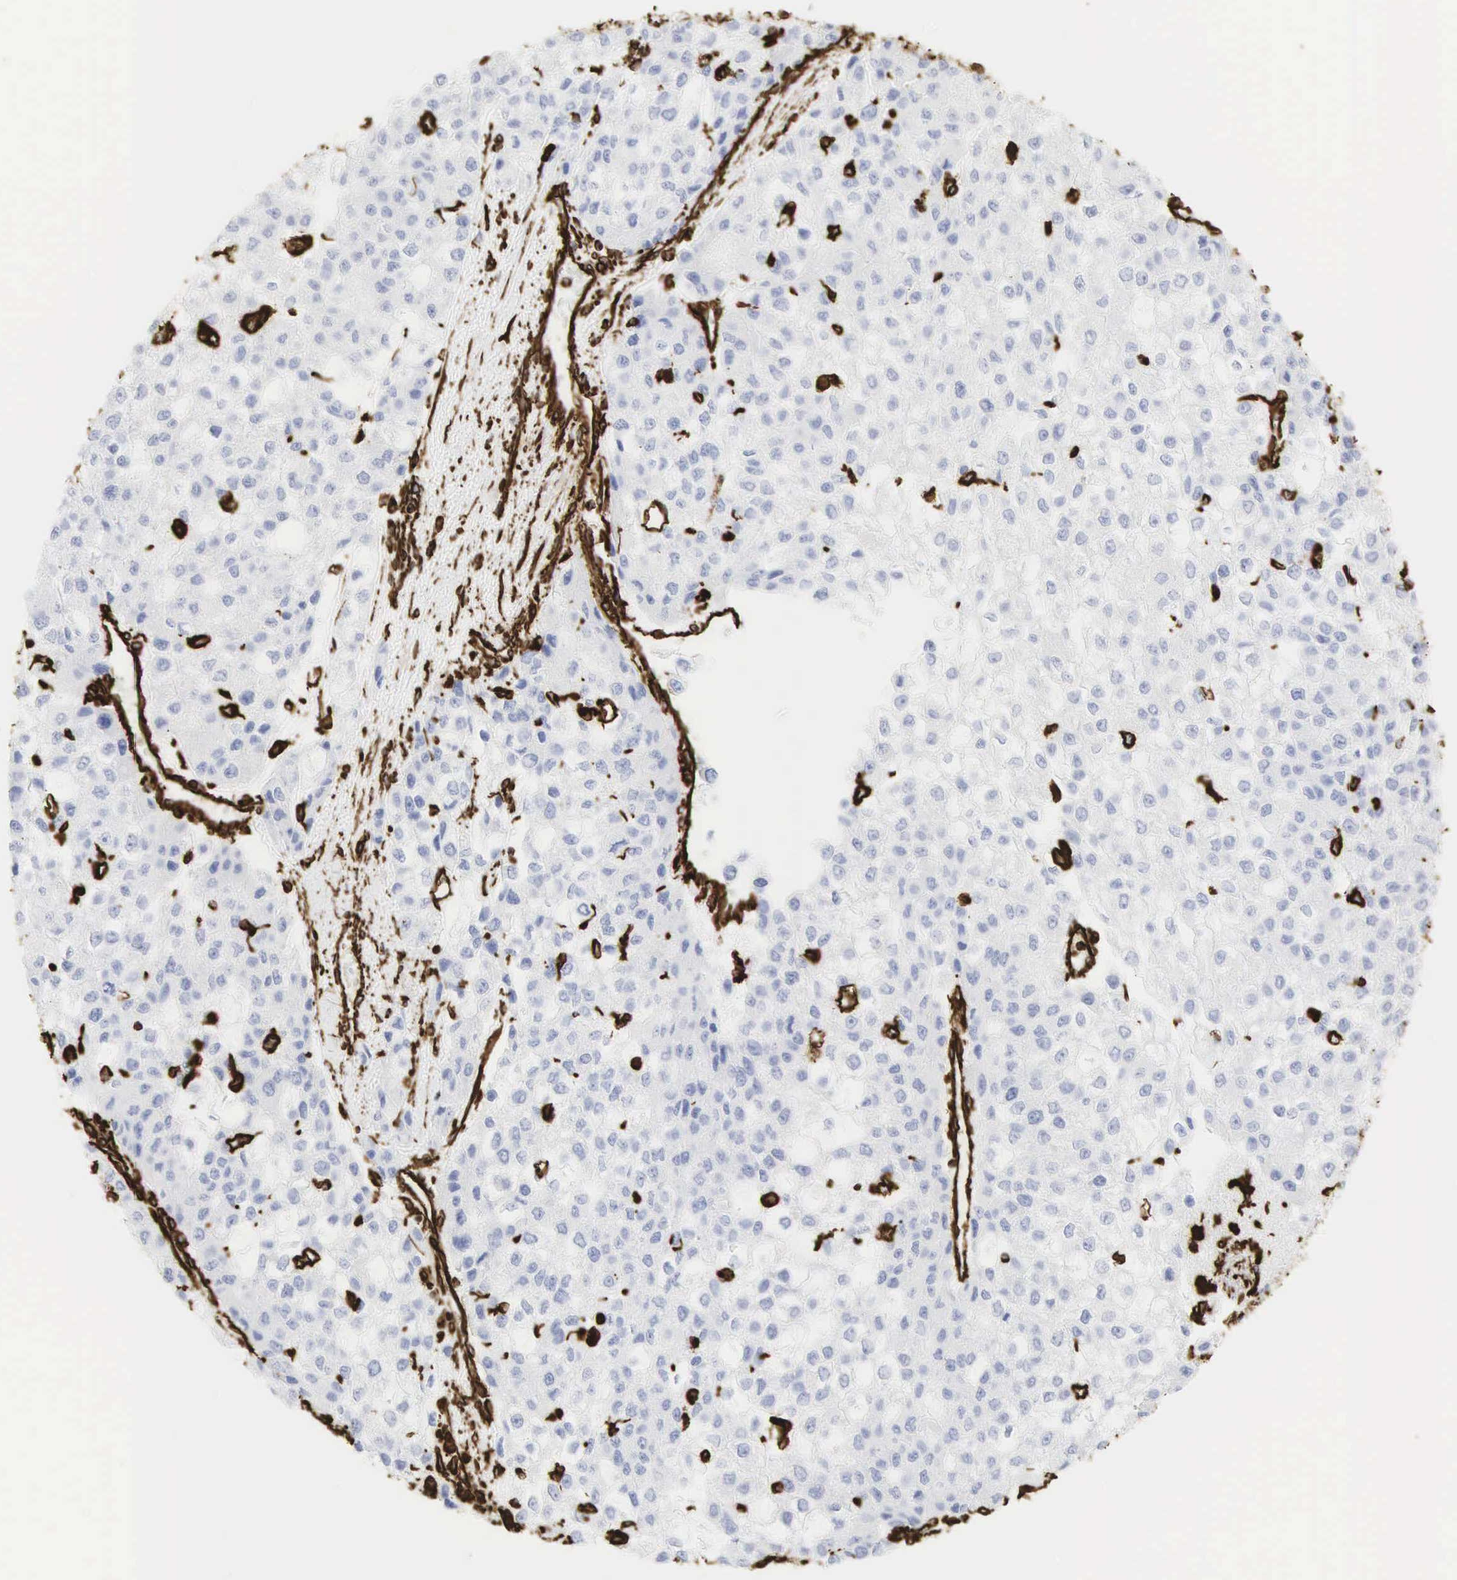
{"staining": {"intensity": "strong", "quantity": "<25%", "location": "cytoplasmic/membranous"}, "tissue": "liver cancer", "cell_type": "Tumor cells", "image_type": "cancer", "snomed": [{"axis": "morphology", "description": "Carcinoma, Hepatocellular, NOS"}, {"axis": "topography", "description": "Liver"}], "caption": "IHC of human hepatocellular carcinoma (liver) reveals medium levels of strong cytoplasmic/membranous staining in about <25% of tumor cells.", "gene": "VIM", "patient": {"sex": "female", "age": 66}}